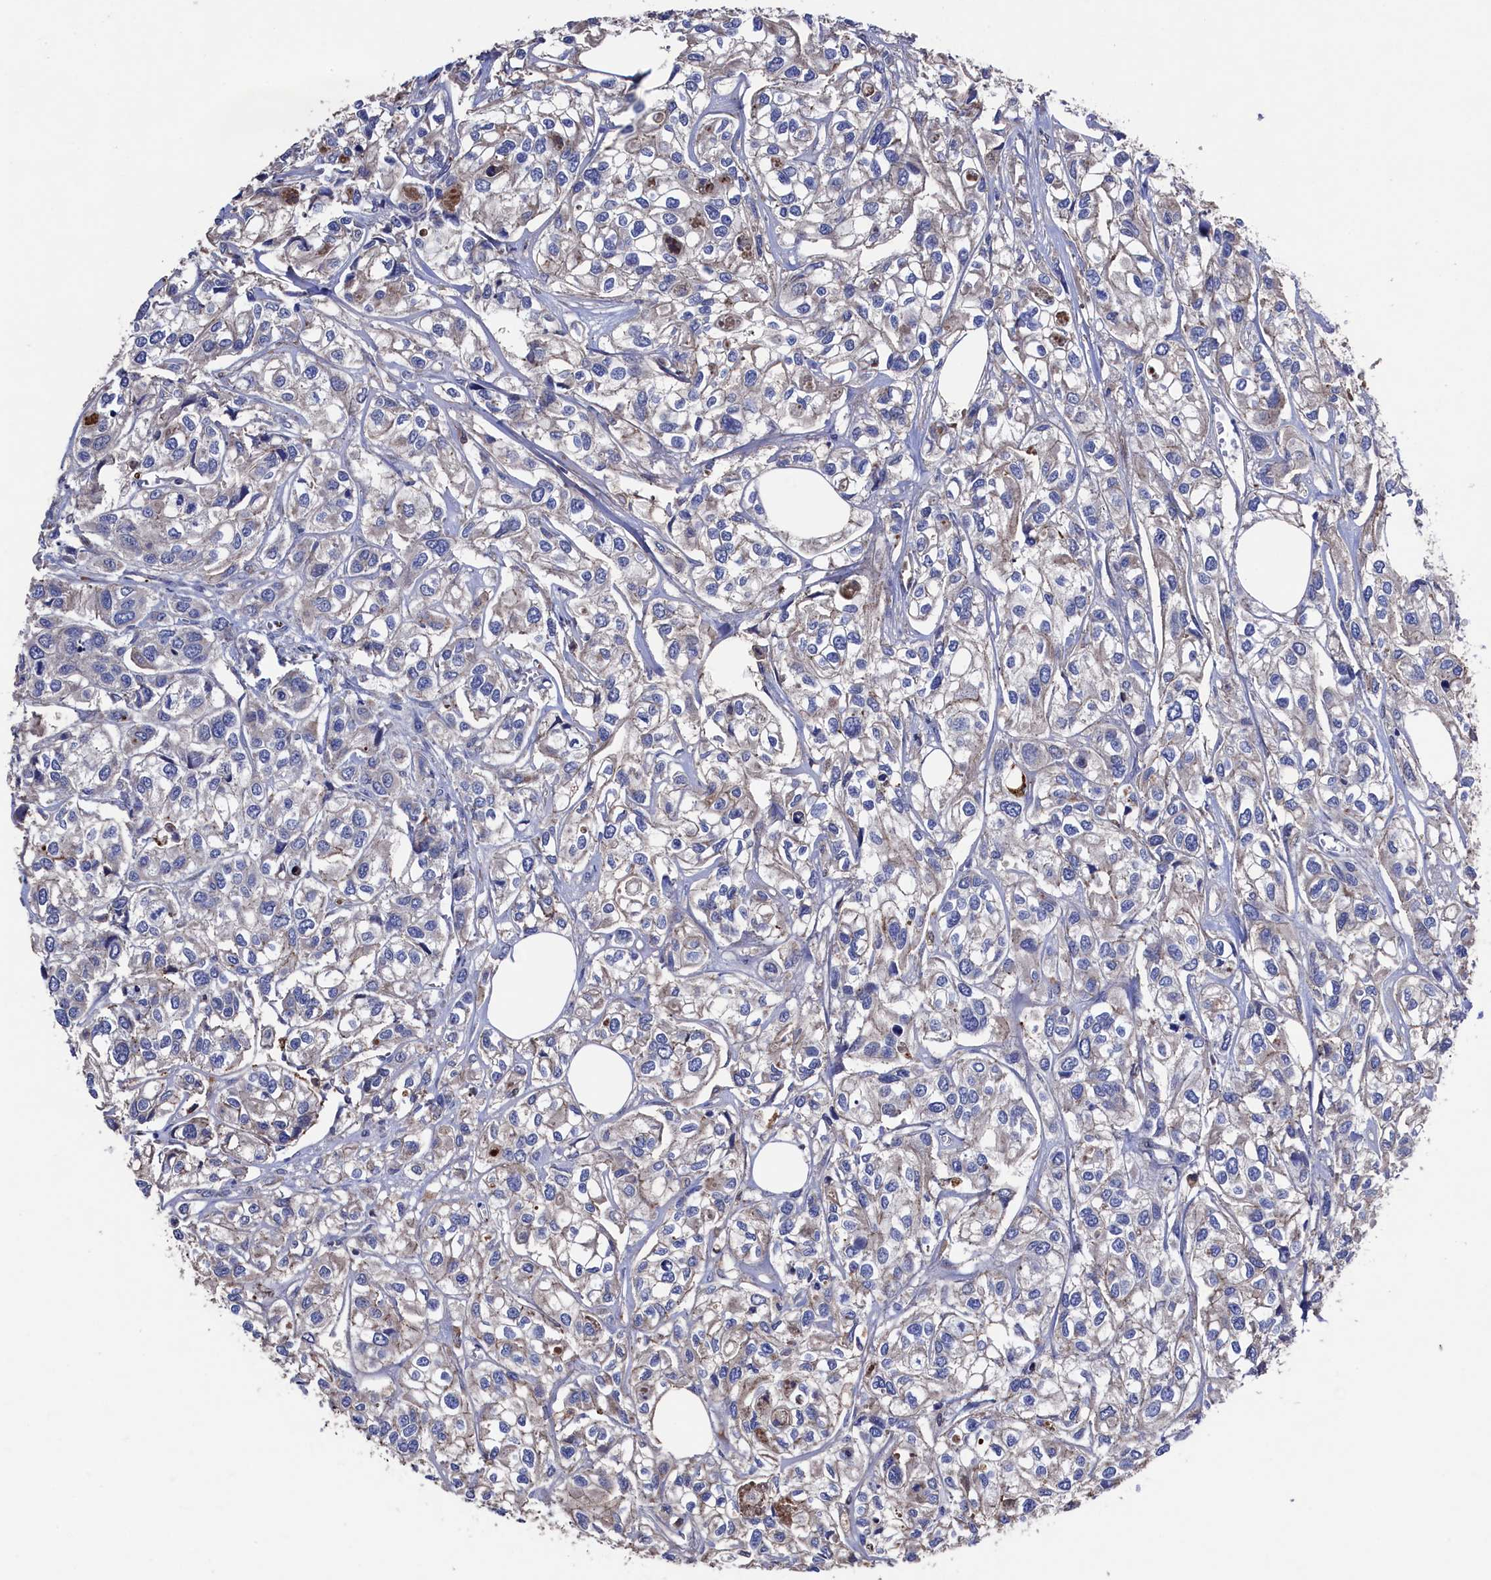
{"staining": {"intensity": "negative", "quantity": "none", "location": "none"}, "tissue": "urothelial cancer", "cell_type": "Tumor cells", "image_type": "cancer", "snomed": [{"axis": "morphology", "description": "Urothelial carcinoma, High grade"}, {"axis": "topography", "description": "Urinary bladder"}], "caption": "IHC of urothelial cancer exhibits no staining in tumor cells.", "gene": "TK2", "patient": {"sex": "male", "age": 67}}